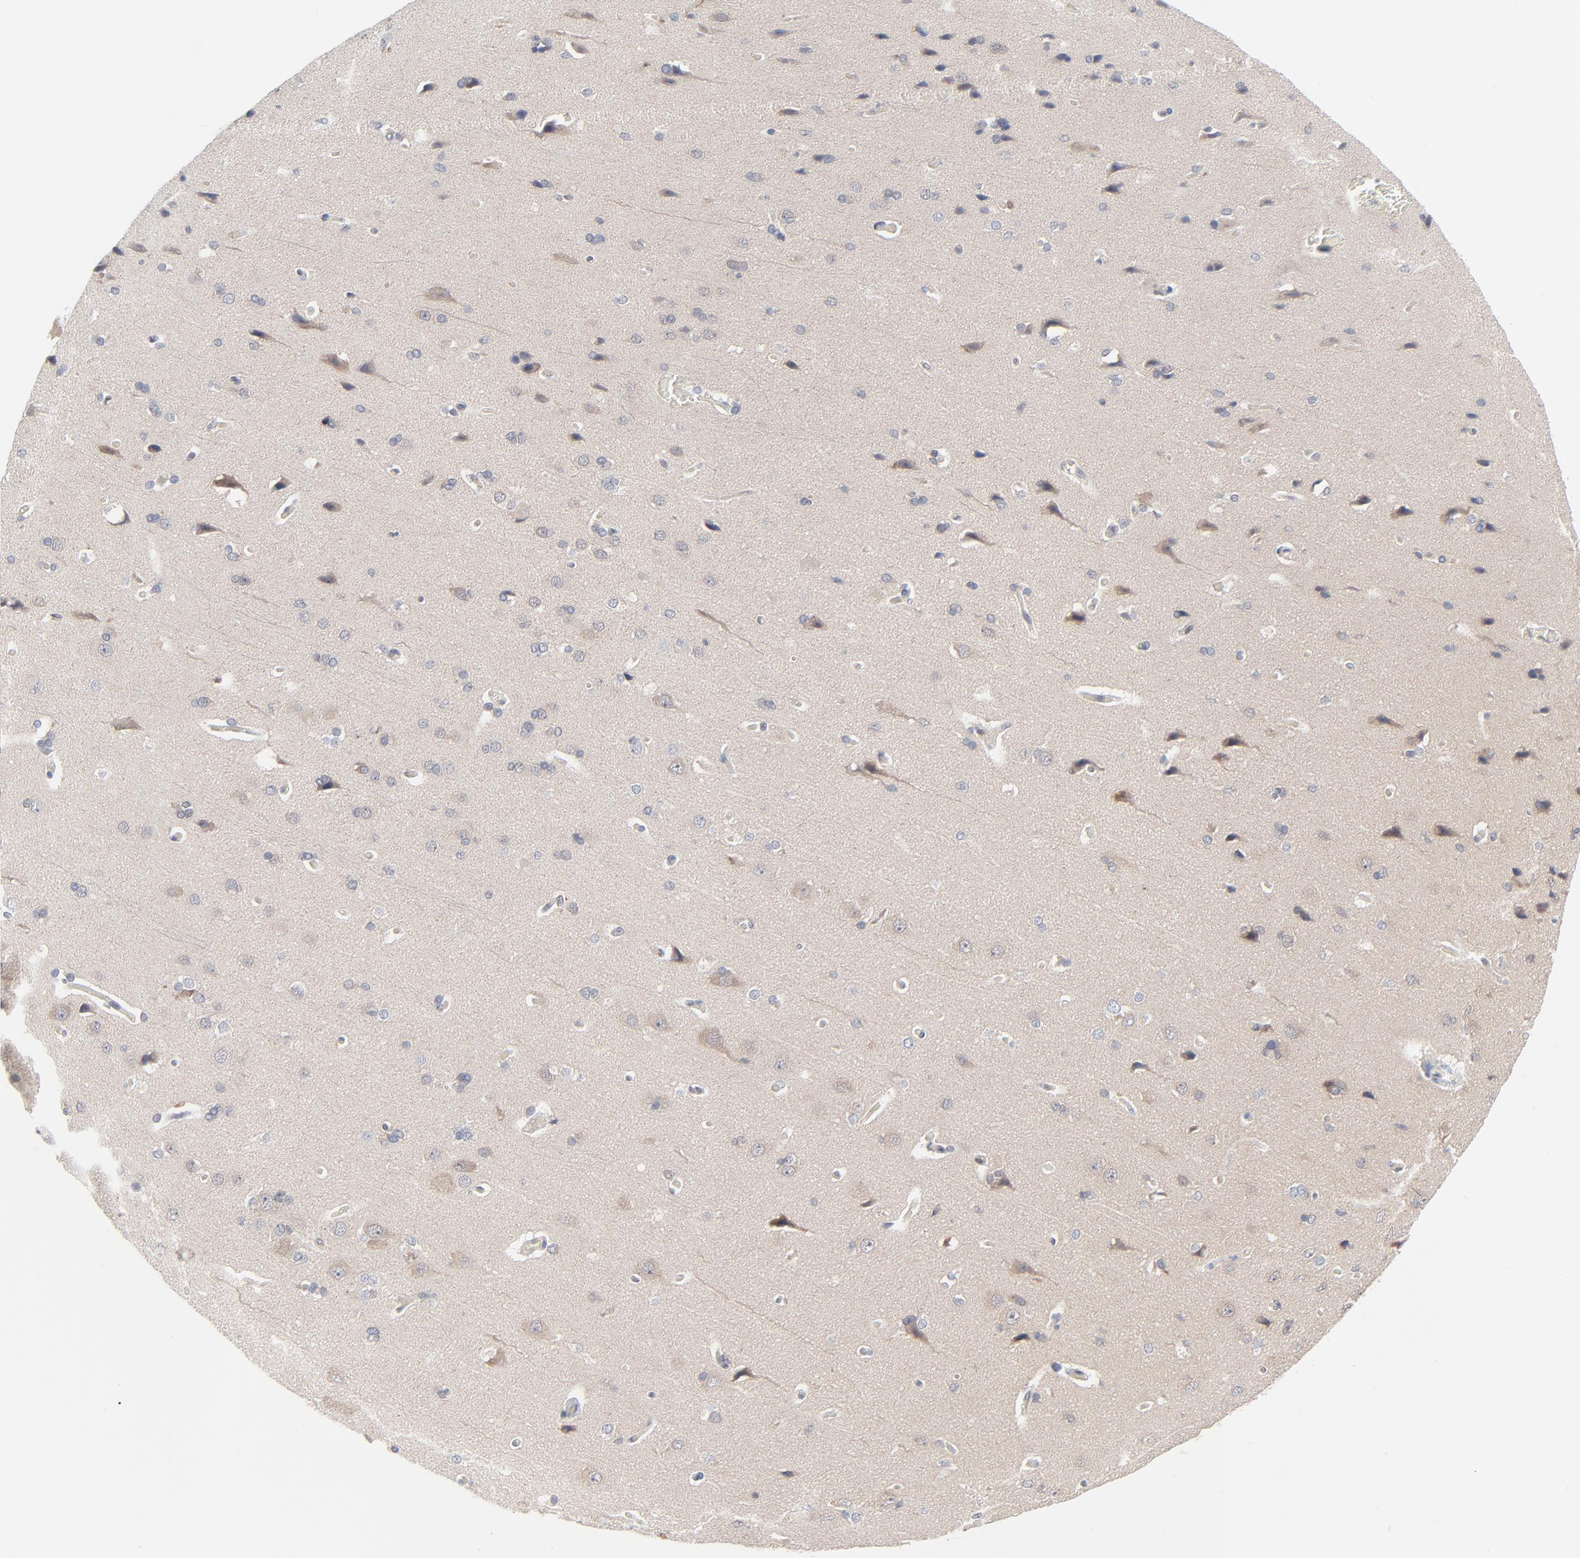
{"staining": {"intensity": "negative", "quantity": "none", "location": "none"}, "tissue": "cerebral cortex", "cell_type": "Endothelial cells", "image_type": "normal", "snomed": [{"axis": "morphology", "description": "Normal tissue, NOS"}, {"axis": "topography", "description": "Cerebral cortex"}], "caption": "High power microscopy photomicrograph of an immunohistochemistry (IHC) micrograph of normal cerebral cortex, revealing no significant positivity in endothelial cells.", "gene": "RPS6KB1", "patient": {"sex": "male", "age": 62}}